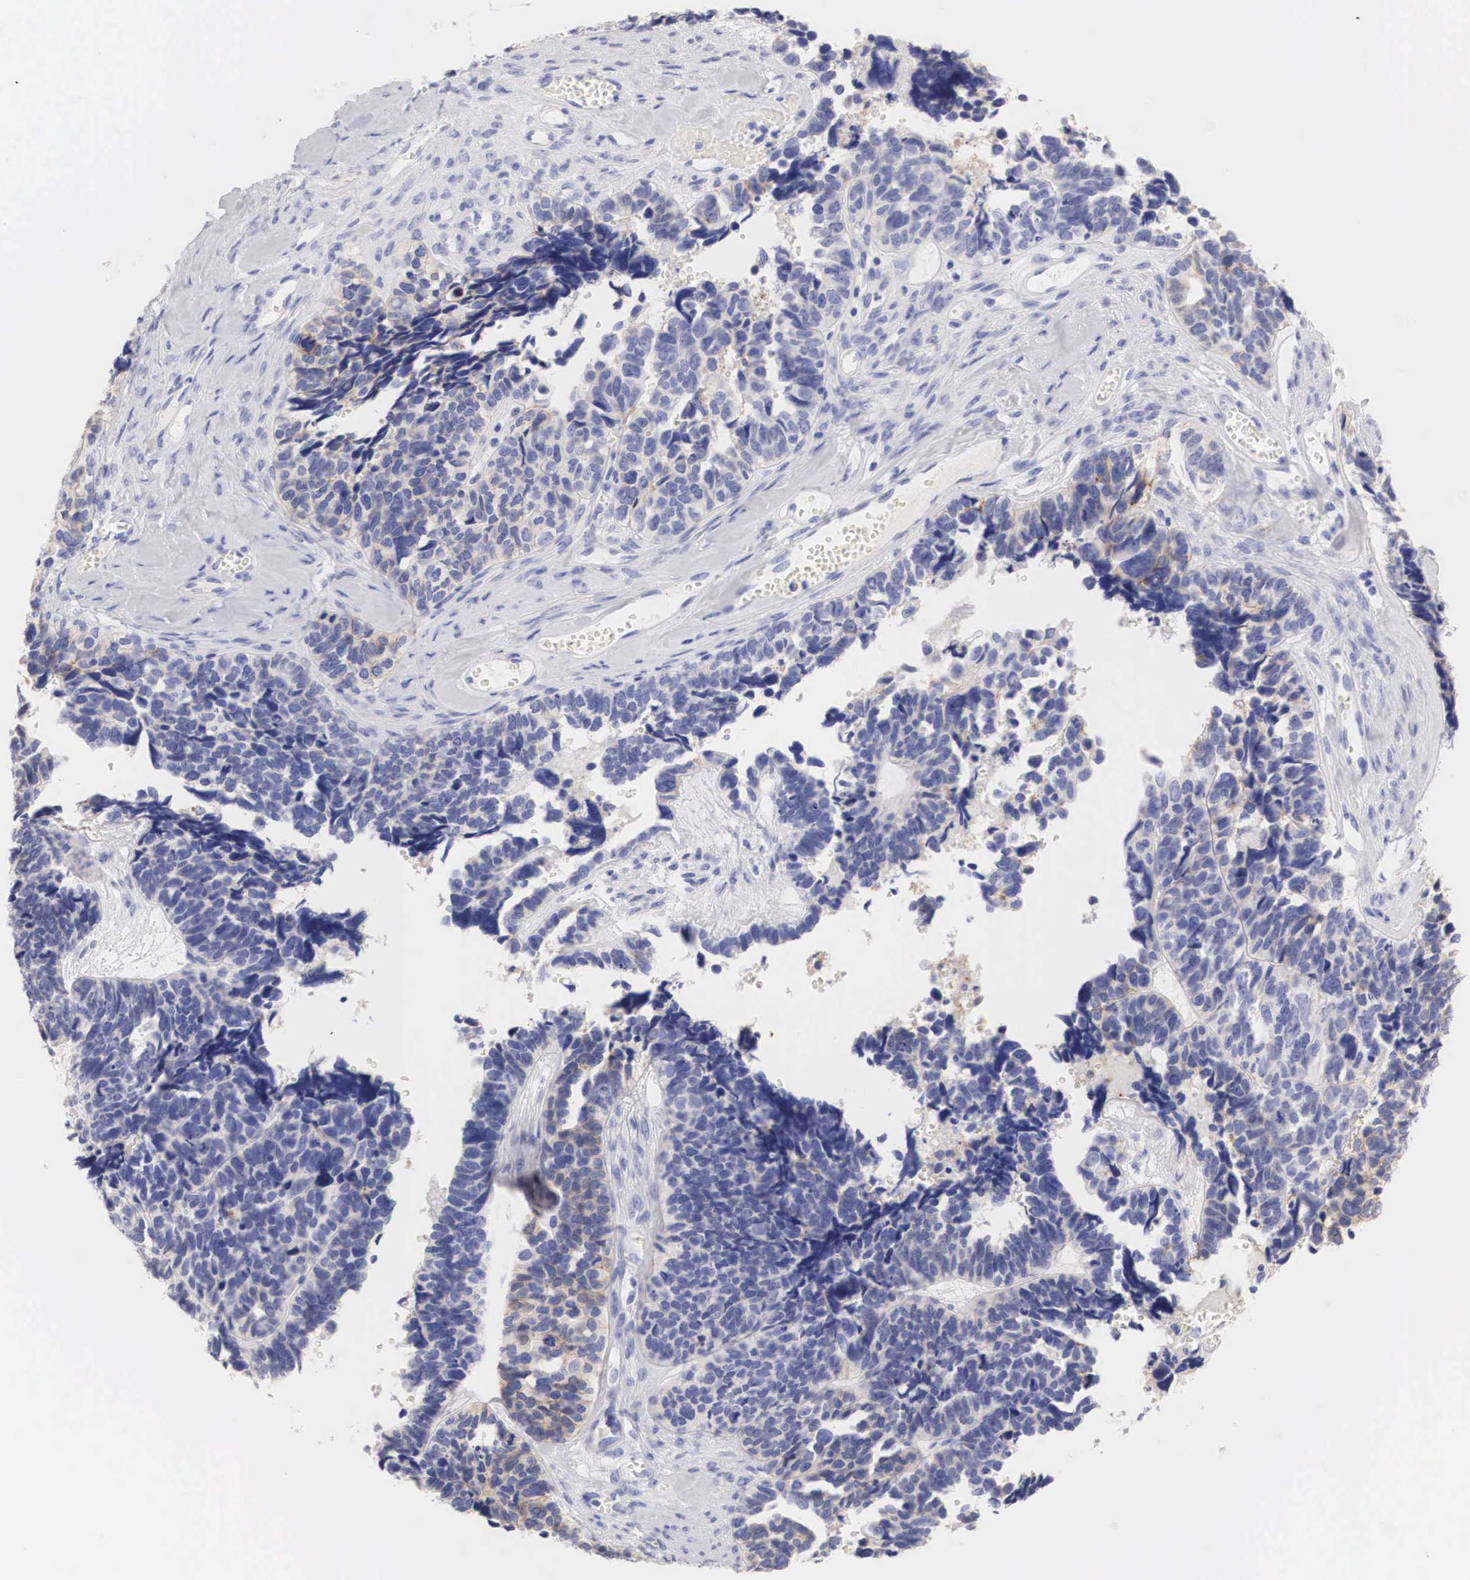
{"staining": {"intensity": "weak", "quantity": "<25%", "location": "cytoplasmic/membranous"}, "tissue": "ovarian cancer", "cell_type": "Tumor cells", "image_type": "cancer", "snomed": [{"axis": "morphology", "description": "Cystadenocarcinoma, serous, NOS"}, {"axis": "topography", "description": "Ovary"}], "caption": "Immunohistochemical staining of human ovarian serous cystadenocarcinoma exhibits no significant staining in tumor cells.", "gene": "ERBB2", "patient": {"sex": "female", "age": 77}}